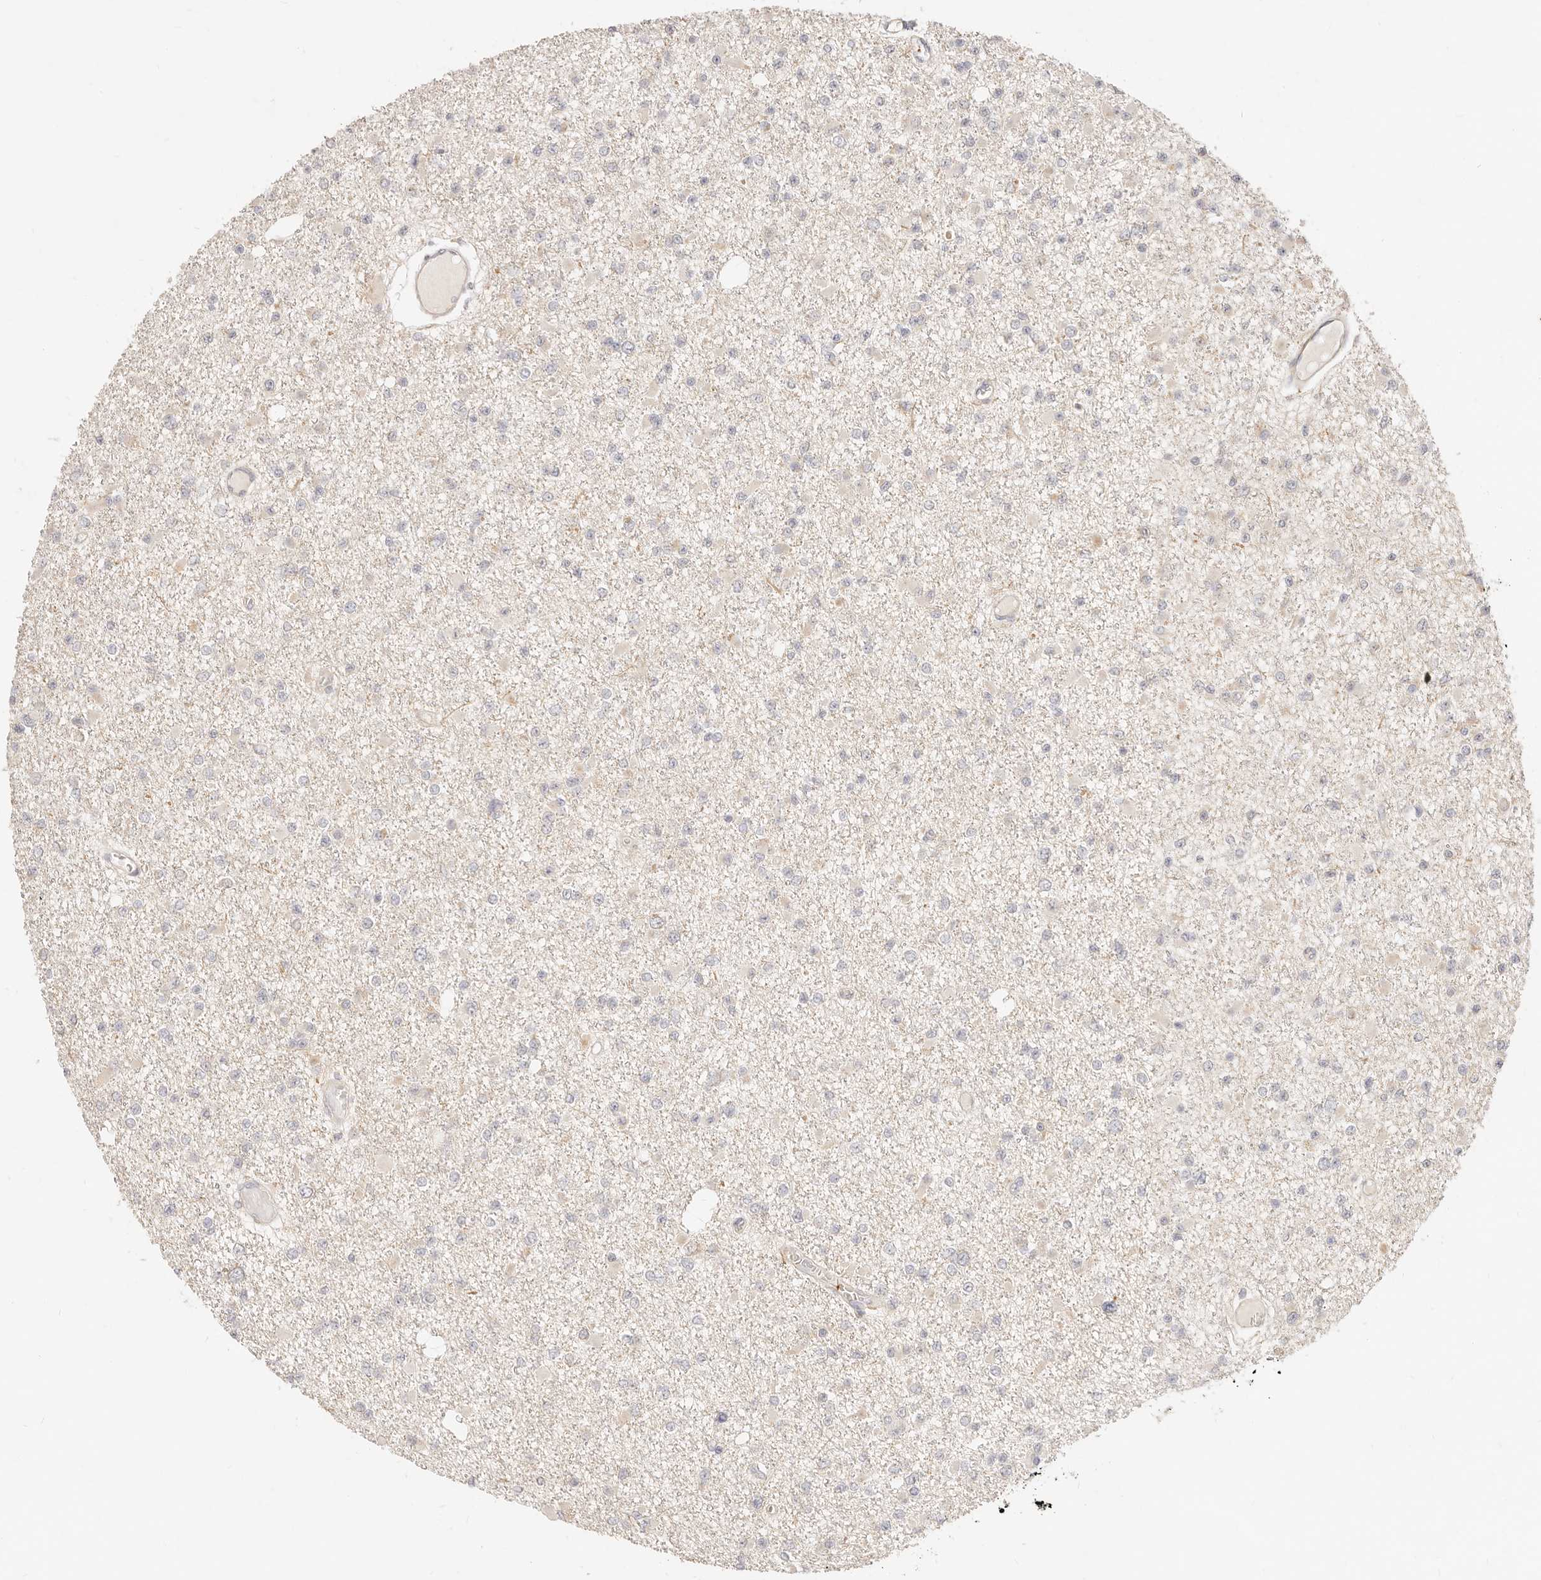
{"staining": {"intensity": "negative", "quantity": "none", "location": "none"}, "tissue": "glioma", "cell_type": "Tumor cells", "image_type": "cancer", "snomed": [{"axis": "morphology", "description": "Glioma, malignant, Low grade"}, {"axis": "topography", "description": "Brain"}], "caption": "High power microscopy micrograph of an immunohistochemistry photomicrograph of malignant glioma (low-grade), revealing no significant positivity in tumor cells.", "gene": "UBXN10", "patient": {"sex": "female", "age": 22}}